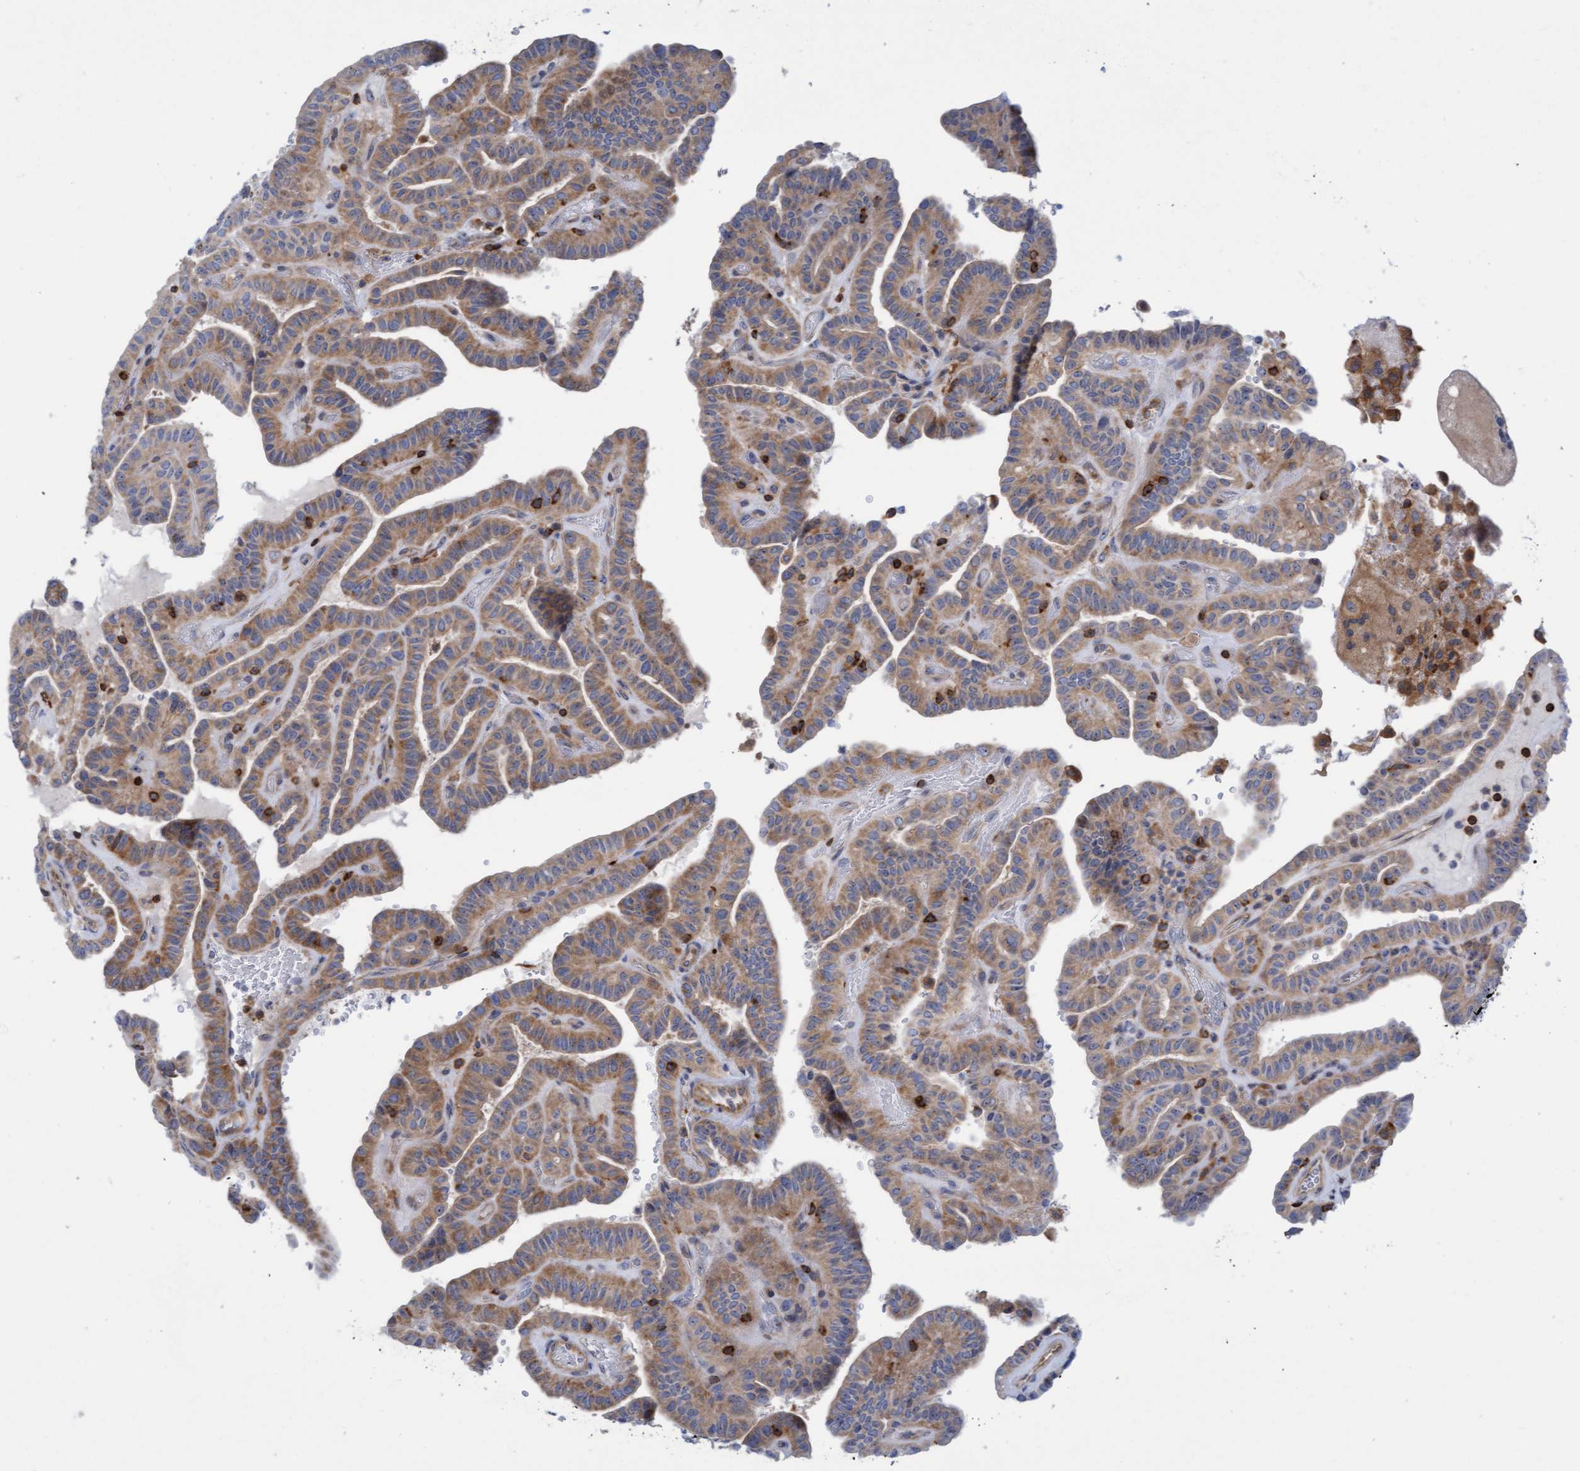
{"staining": {"intensity": "moderate", "quantity": ">75%", "location": "cytoplasmic/membranous"}, "tissue": "thyroid cancer", "cell_type": "Tumor cells", "image_type": "cancer", "snomed": [{"axis": "morphology", "description": "Papillary adenocarcinoma, NOS"}, {"axis": "topography", "description": "Thyroid gland"}], "caption": "Thyroid cancer (papillary adenocarcinoma) stained with a brown dye displays moderate cytoplasmic/membranous positive staining in about >75% of tumor cells.", "gene": "FNBP1", "patient": {"sex": "male", "age": 77}}